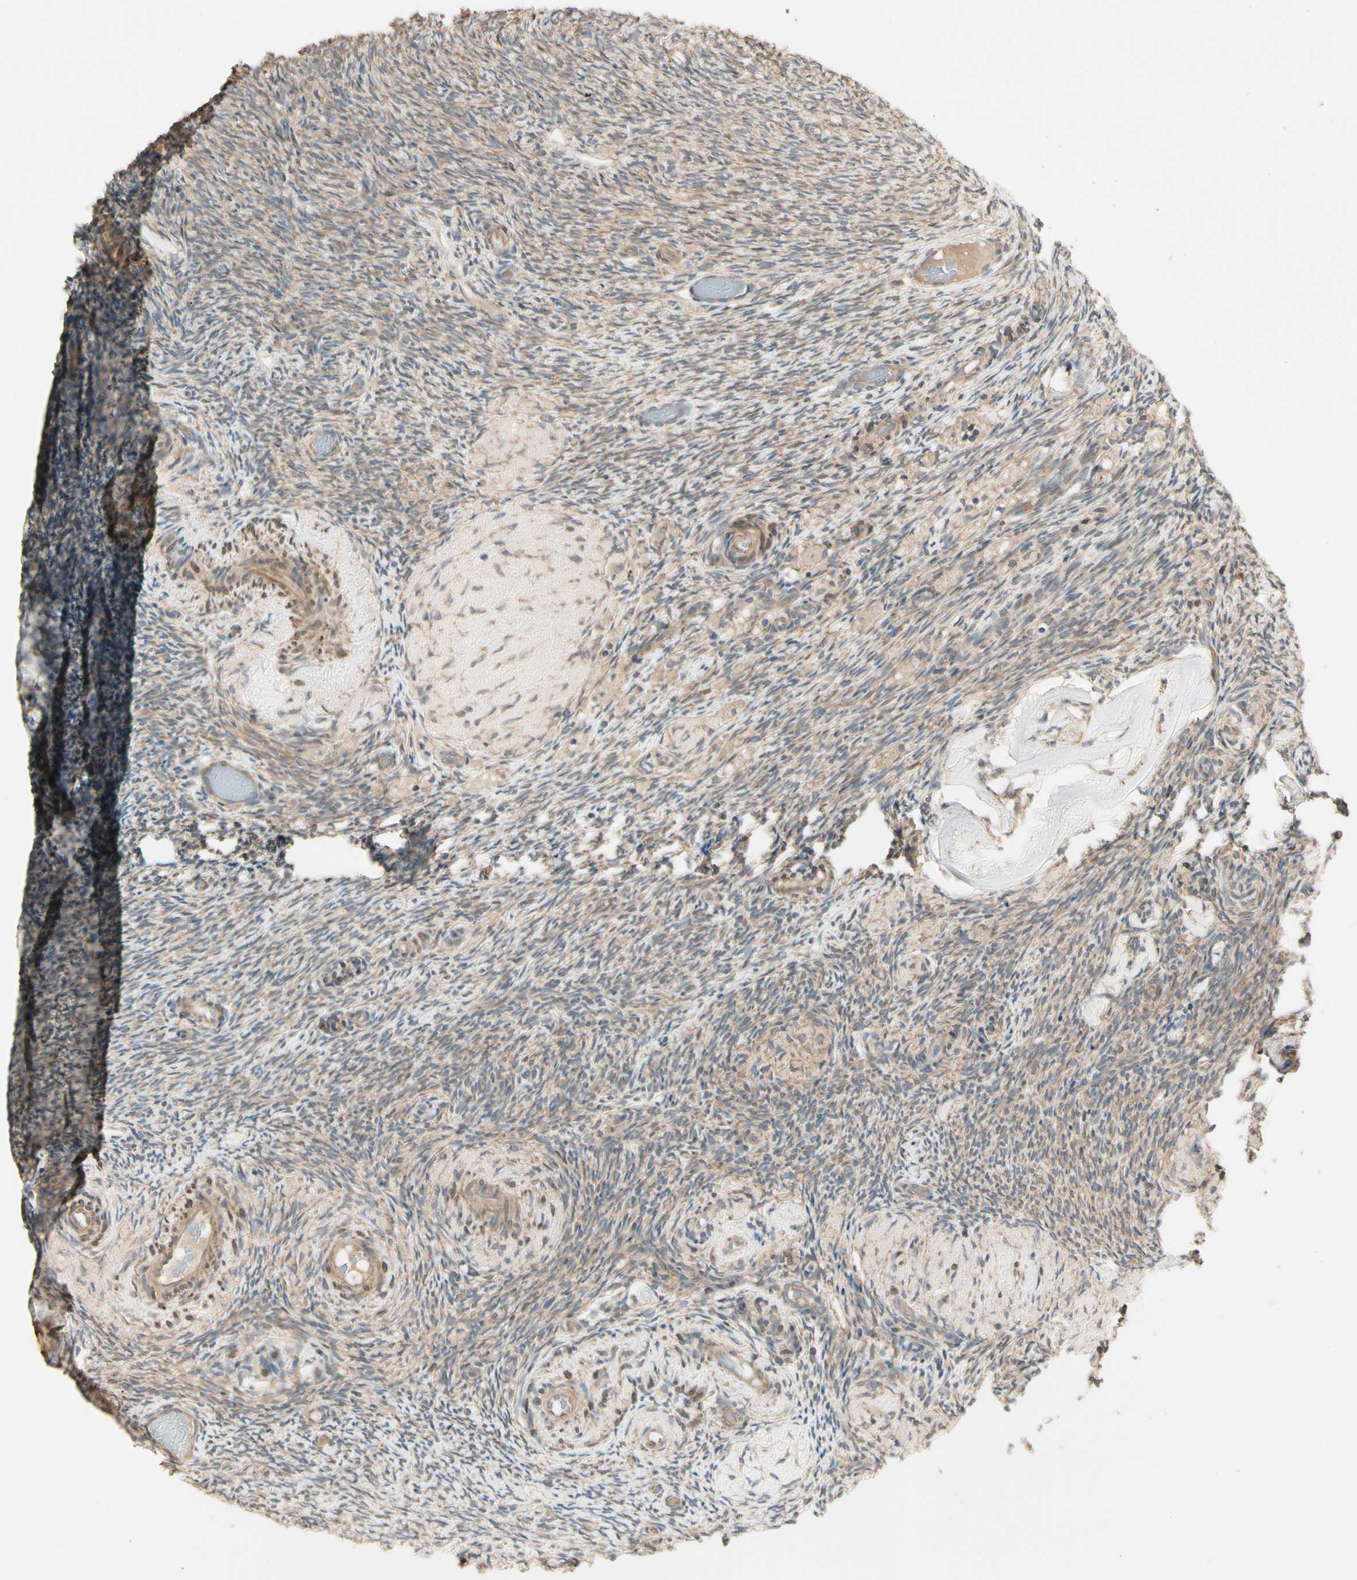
{"staining": {"intensity": "weak", "quantity": ">75%", "location": "cytoplasmic/membranous"}, "tissue": "ovary", "cell_type": "Ovarian stroma cells", "image_type": "normal", "snomed": [{"axis": "morphology", "description": "Normal tissue, NOS"}, {"axis": "topography", "description": "Ovary"}], "caption": "Unremarkable ovary demonstrates weak cytoplasmic/membranous expression in about >75% of ovarian stroma cells The staining is performed using DAB brown chromogen to label protein expression. The nuclei are counter-stained blue using hematoxylin..", "gene": "IRAG1", "patient": {"sex": "female", "age": 60}}